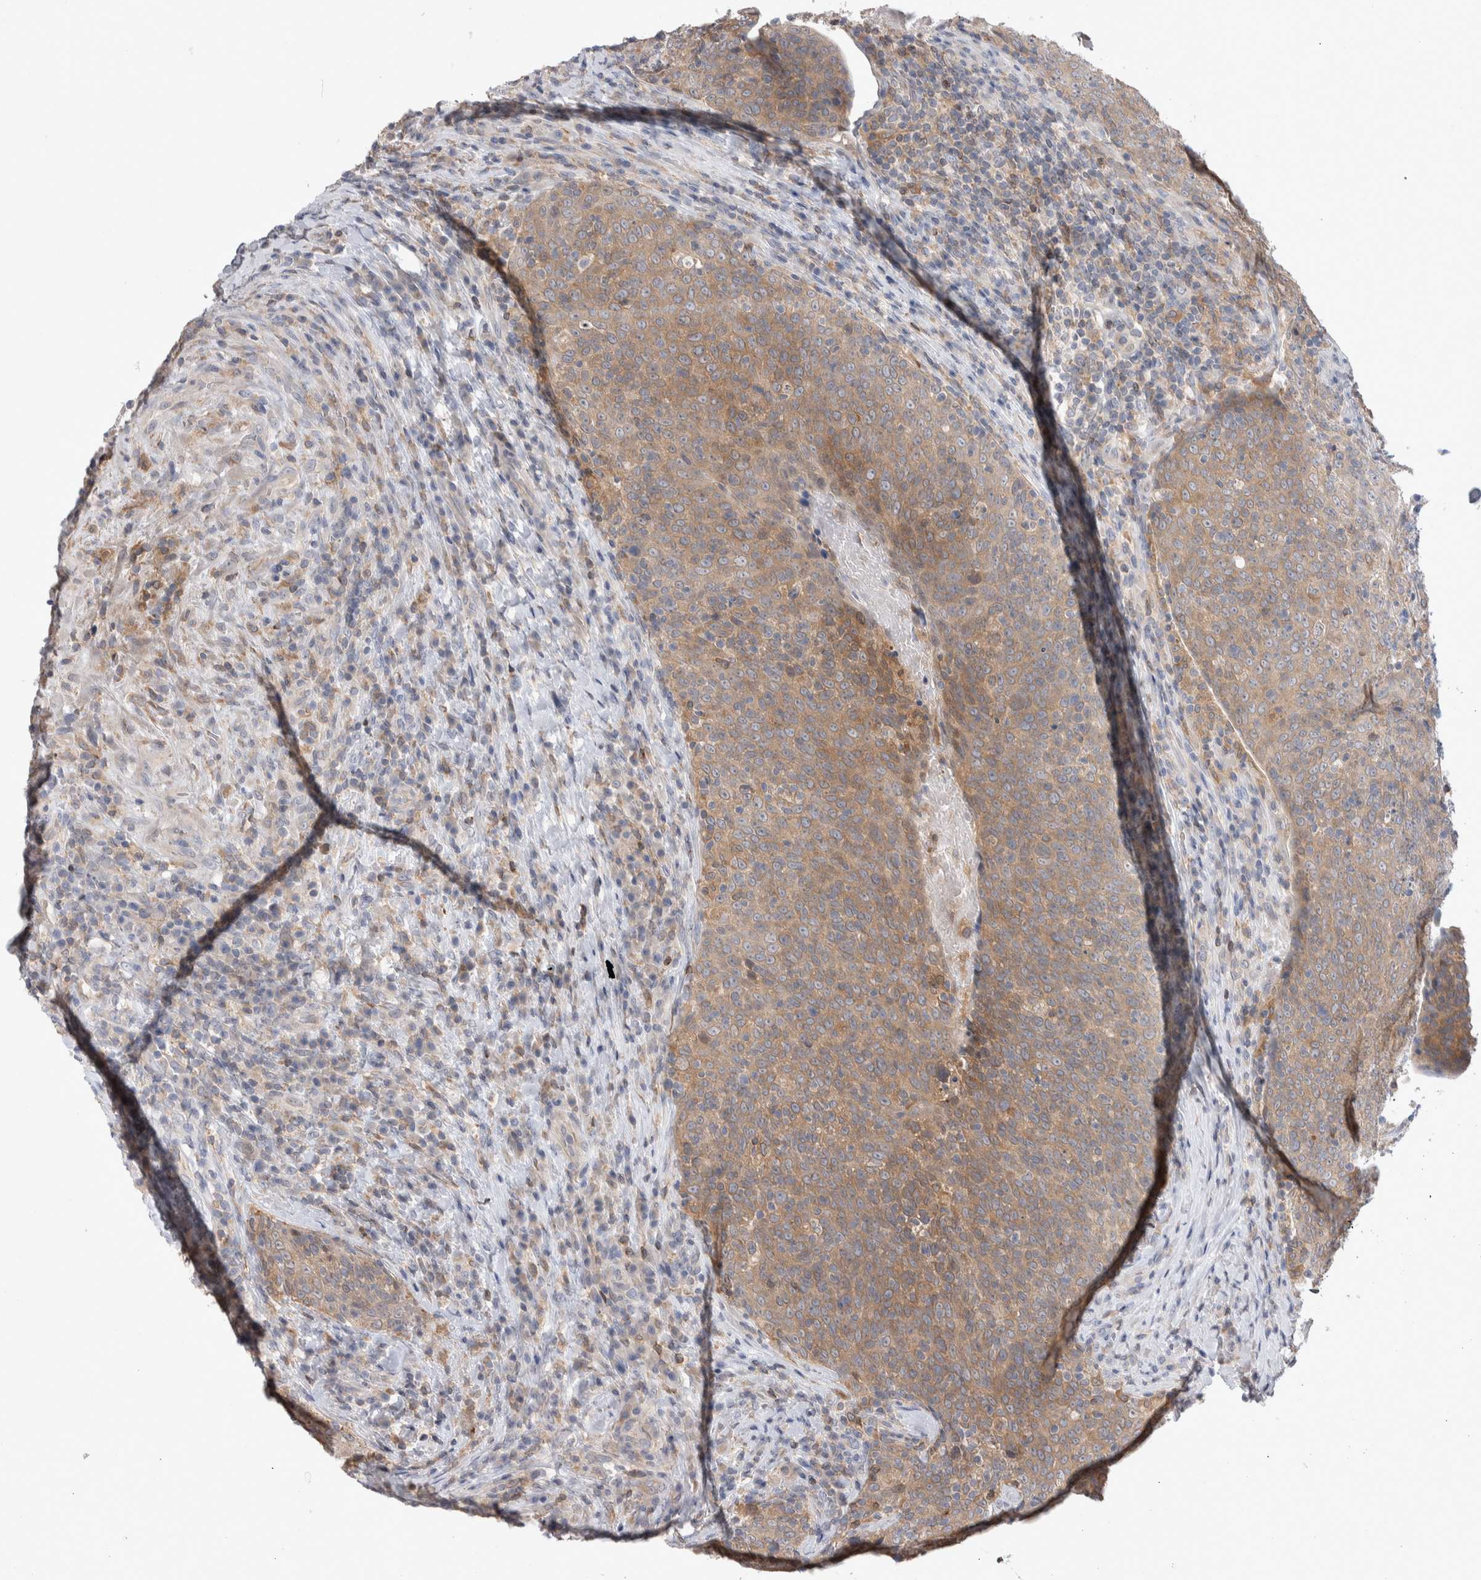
{"staining": {"intensity": "moderate", "quantity": ">75%", "location": "cytoplasmic/membranous"}, "tissue": "head and neck cancer", "cell_type": "Tumor cells", "image_type": "cancer", "snomed": [{"axis": "morphology", "description": "Squamous cell carcinoma, NOS"}, {"axis": "morphology", "description": "Squamous cell carcinoma, metastatic, NOS"}, {"axis": "topography", "description": "Lymph node"}, {"axis": "topography", "description": "Head-Neck"}], "caption": "Squamous cell carcinoma (head and neck) stained with a protein marker exhibits moderate staining in tumor cells.", "gene": "HTATIP2", "patient": {"sex": "male", "age": 62}}